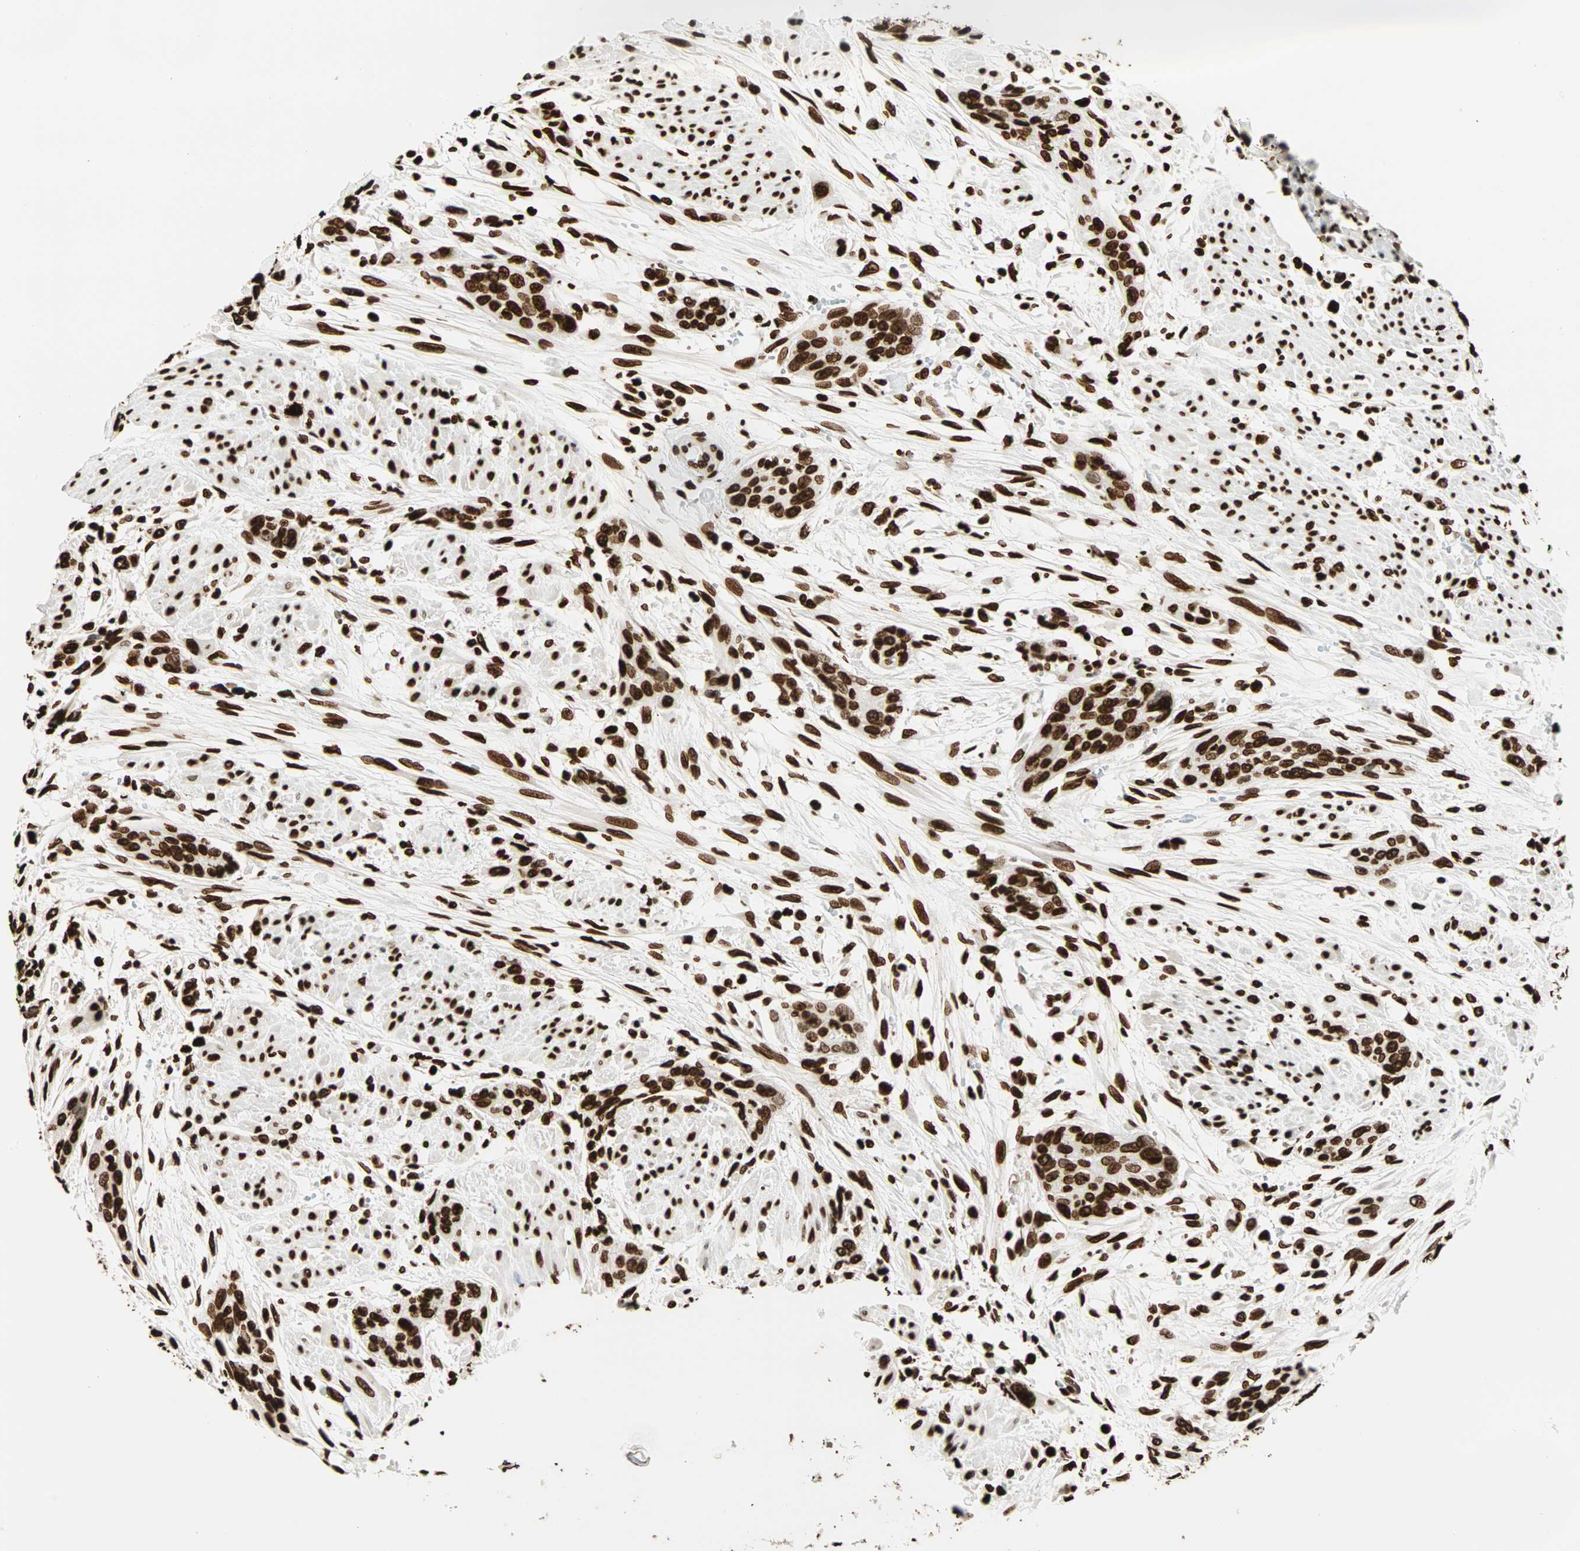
{"staining": {"intensity": "strong", "quantity": ">75%", "location": "nuclear"}, "tissue": "urothelial cancer", "cell_type": "Tumor cells", "image_type": "cancer", "snomed": [{"axis": "morphology", "description": "Urothelial carcinoma, High grade"}, {"axis": "topography", "description": "Urinary bladder"}], "caption": "Immunohistochemical staining of urothelial cancer shows strong nuclear protein staining in approximately >75% of tumor cells. The staining is performed using DAB (3,3'-diaminobenzidine) brown chromogen to label protein expression. The nuclei are counter-stained blue using hematoxylin.", "gene": "GLI2", "patient": {"sex": "male", "age": 35}}